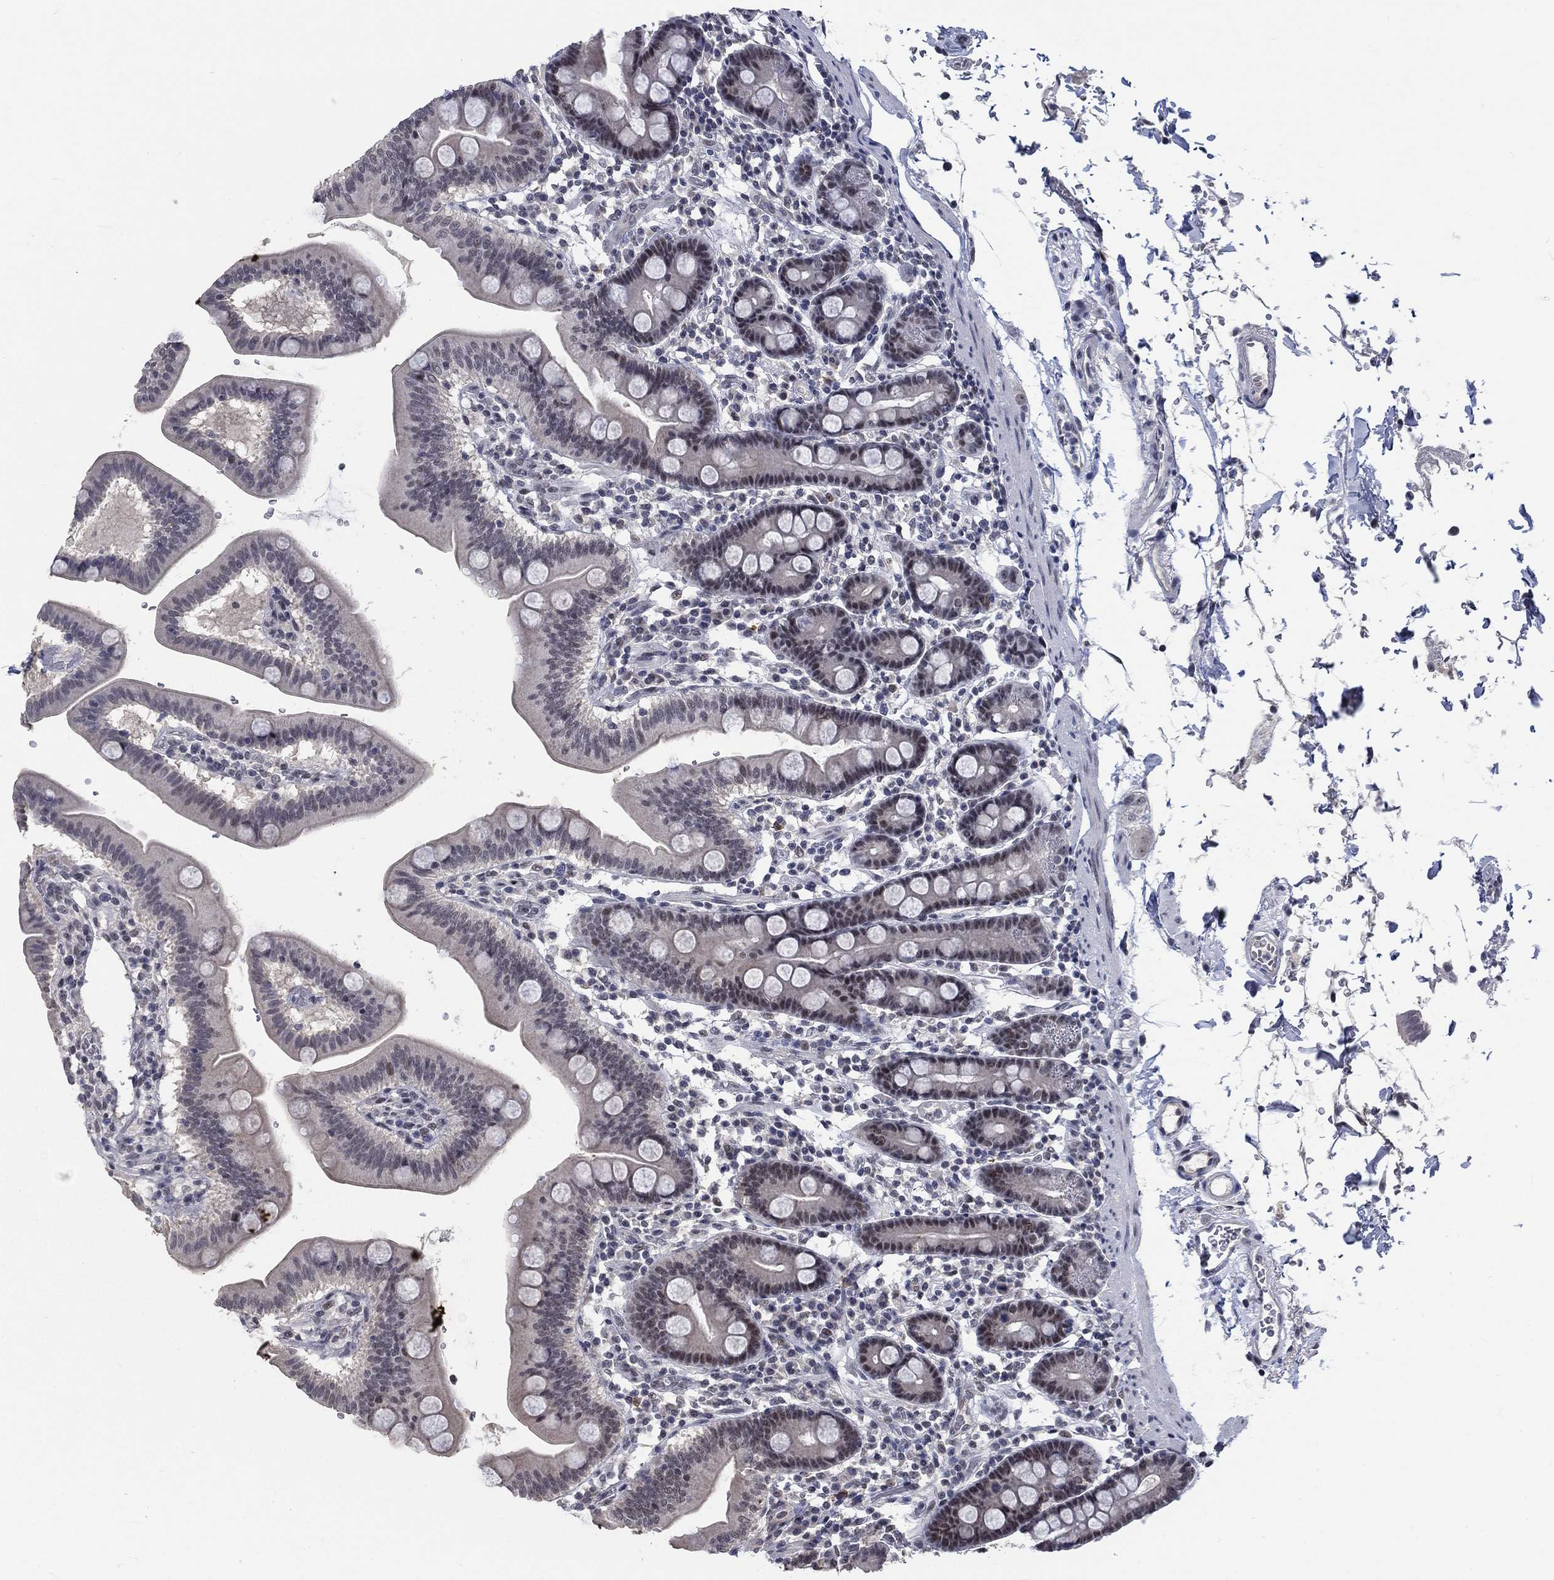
{"staining": {"intensity": "negative", "quantity": "none", "location": "none"}, "tissue": "duodenum", "cell_type": "Glandular cells", "image_type": "normal", "snomed": [{"axis": "morphology", "description": "Normal tissue, NOS"}, {"axis": "topography", "description": "Duodenum"}], "caption": "Immunohistochemical staining of unremarkable human duodenum shows no significant positivity in glandular cells.", "gene": "HTN1", "patient": {"sex": "male", "age": 59}}